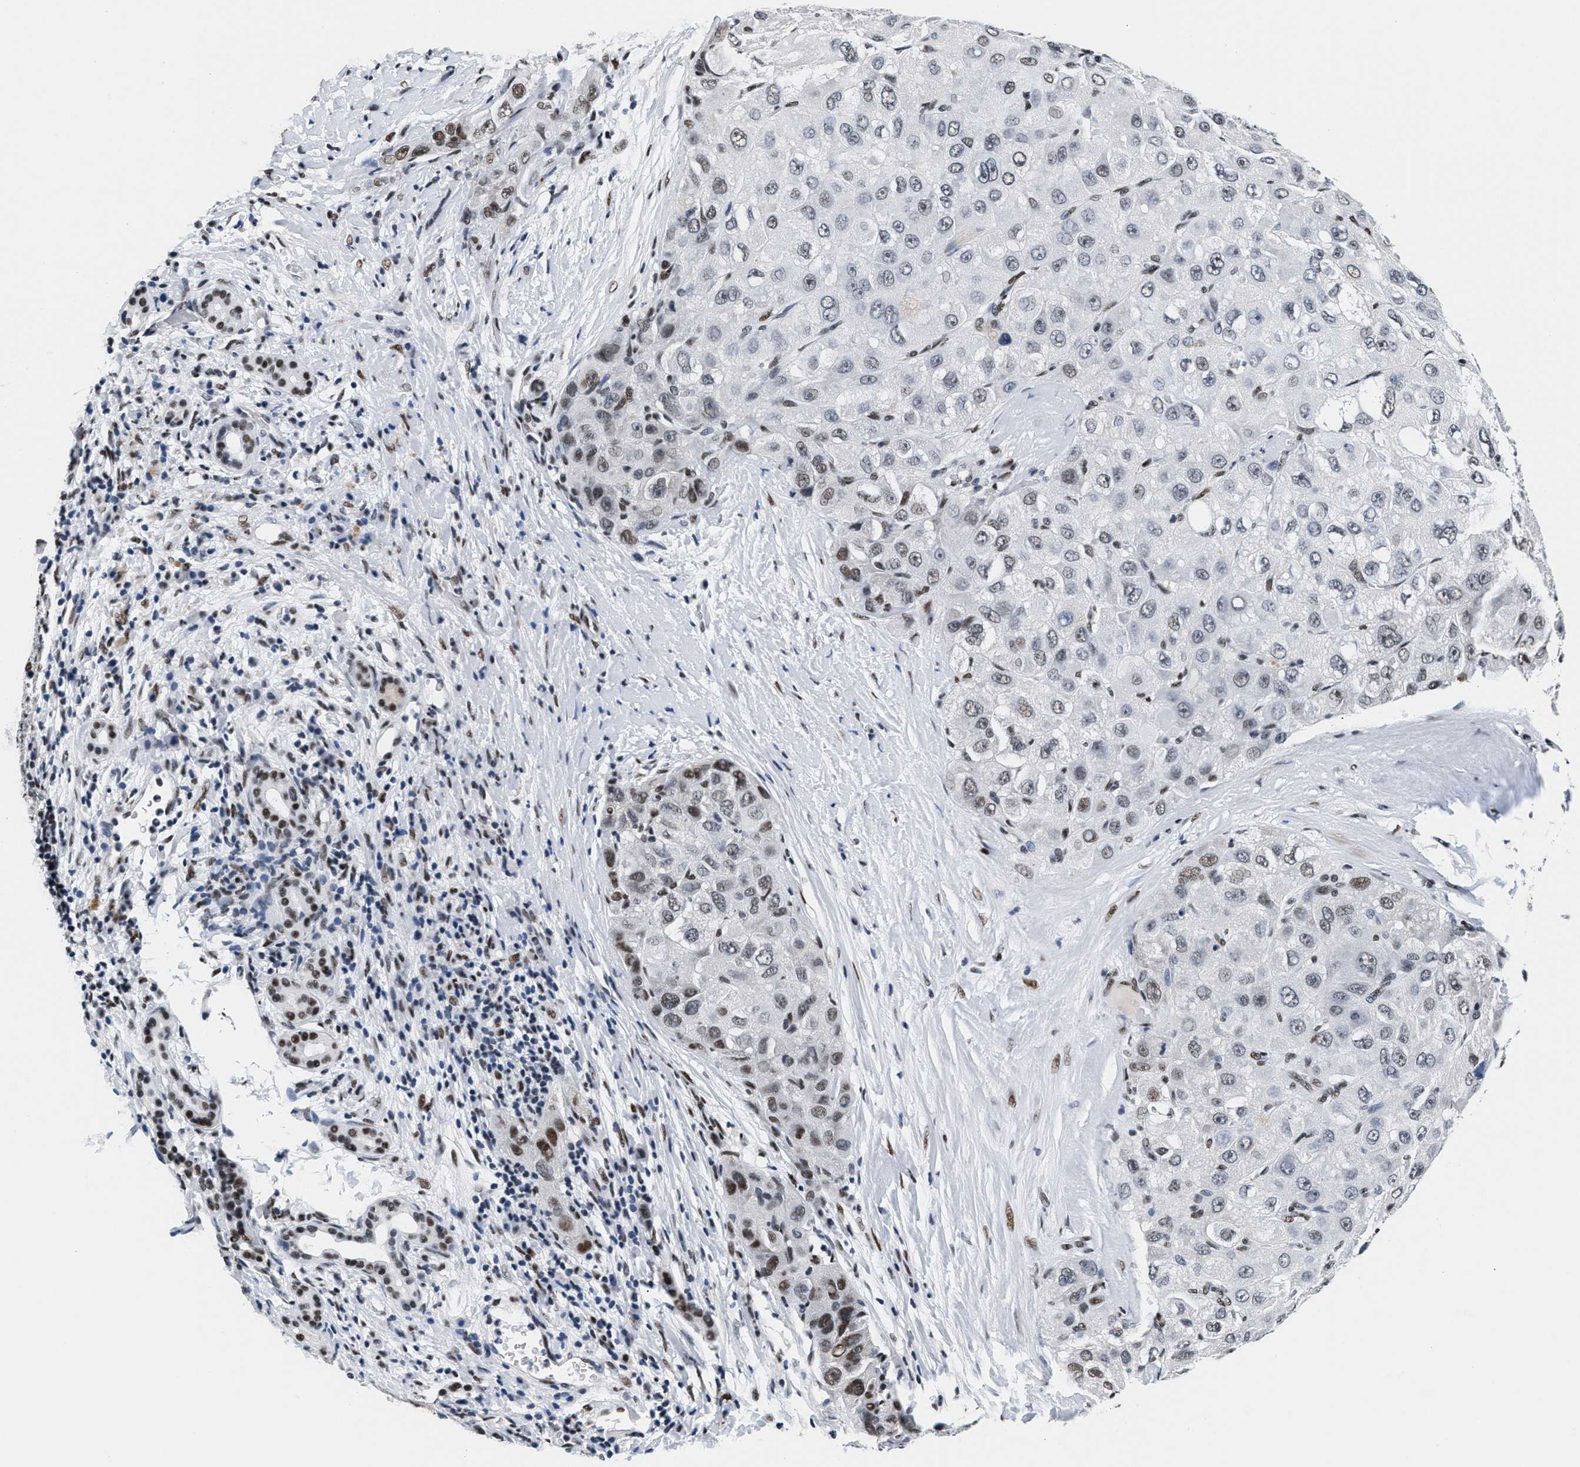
{"staining": {"intensity": "moderate", "quantity": "<25%", "location": "nuclear"}, "tissue": "liver cancer", "cell_type": "Tumor cells", "image_type": "cancer", "snomed": [{"axis": "morphology", "description": "Carcinoma, Hepatocellular, NOS"}, {"axis": "topography", "description": "Liver"}], "caption": "Liver cancer (hepatocellular carcinoma) was stained to show a protein in brown. There is low levels of moderate nuclear expression in approximately <25% of tumor cells.", "gene": "RAD50", "patient": {"sex": "male", "age": 80}}